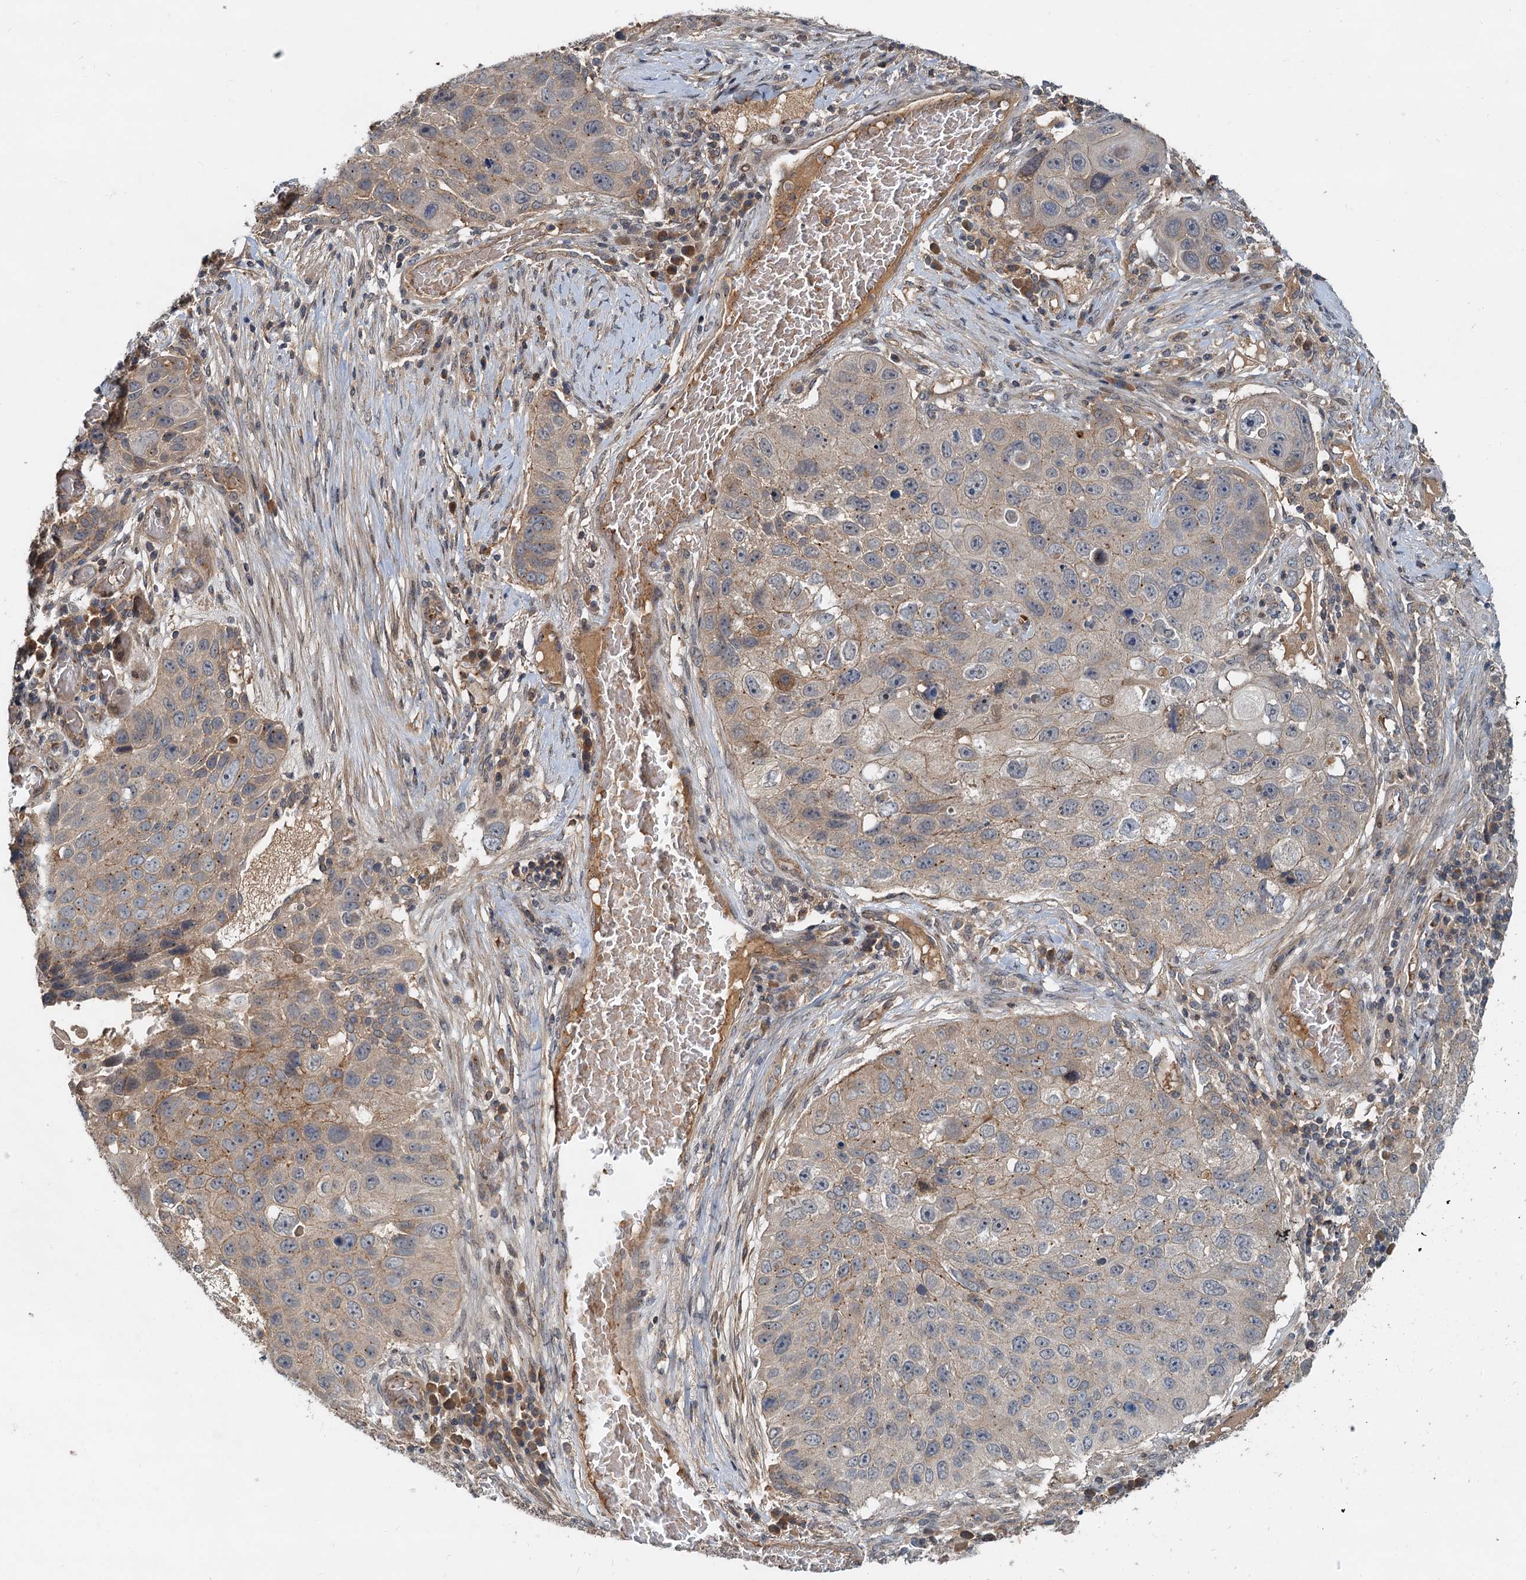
{"staining": {"intensity": "weak", "quantity": "<25%", "location": "cytoplasmic/membranous"}, "tissue": "lung cancer", "cell_type": "Tumor cells", "image_type": "cancer", "snomed": [{"axis": "morphology", "description": "Squamous cell carcinoma, NOS"}, {"axis": "topography", "description": "Lung"}], "caption": "This is a histopathology image of immunohistochemistry (IHC) staining of lung cancer (squamous cell carcinoma), which shows no staining in tumor cells.", "gene": "CEP68", "patient": {"sex": "male", "age": 61}}